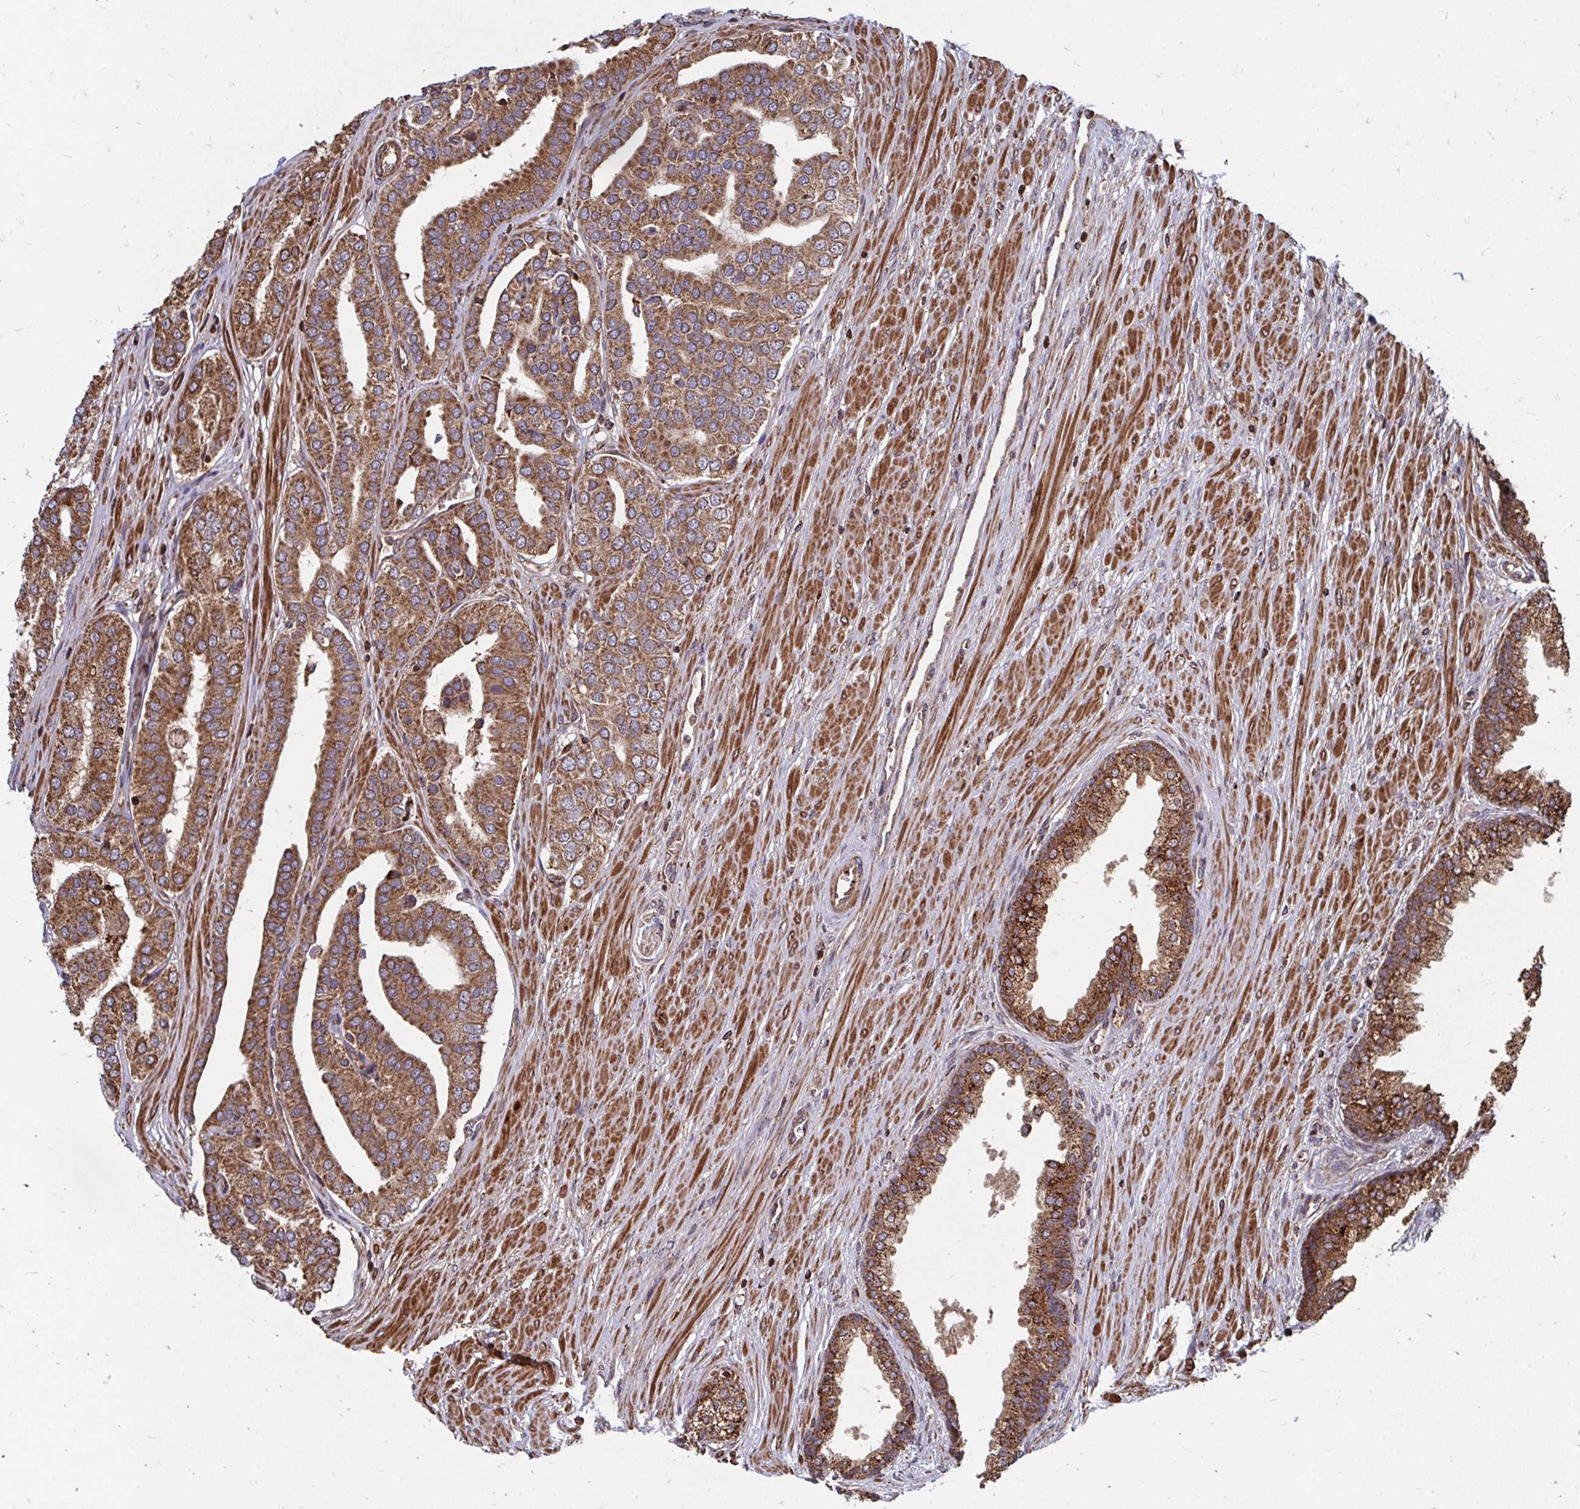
{"staining": {"intensity": "moderate", "quantity": ">75%", "location": "cytoplasmic/membranous"}, "tissue": "prostate cancer", "cell_type": "Tumor cells", "image_type": "cancer", "snomed": [{"axis": "morphology", "description": "Adenocarcinoma, High grade"}, {"axis": "topography", "description": "Prostate"}], "caption": "Prostate high-grade adenocarcinoma stained with DAB (3,3'-diaminobenzidine) immunohistochemistry (IHC) reveals medium levels of moderate cytoplasmic/membranous positivity in approximately >75% of tumor cells.", "gene": "FAM89A", "patient": {"sex": "male", "age": 58}}